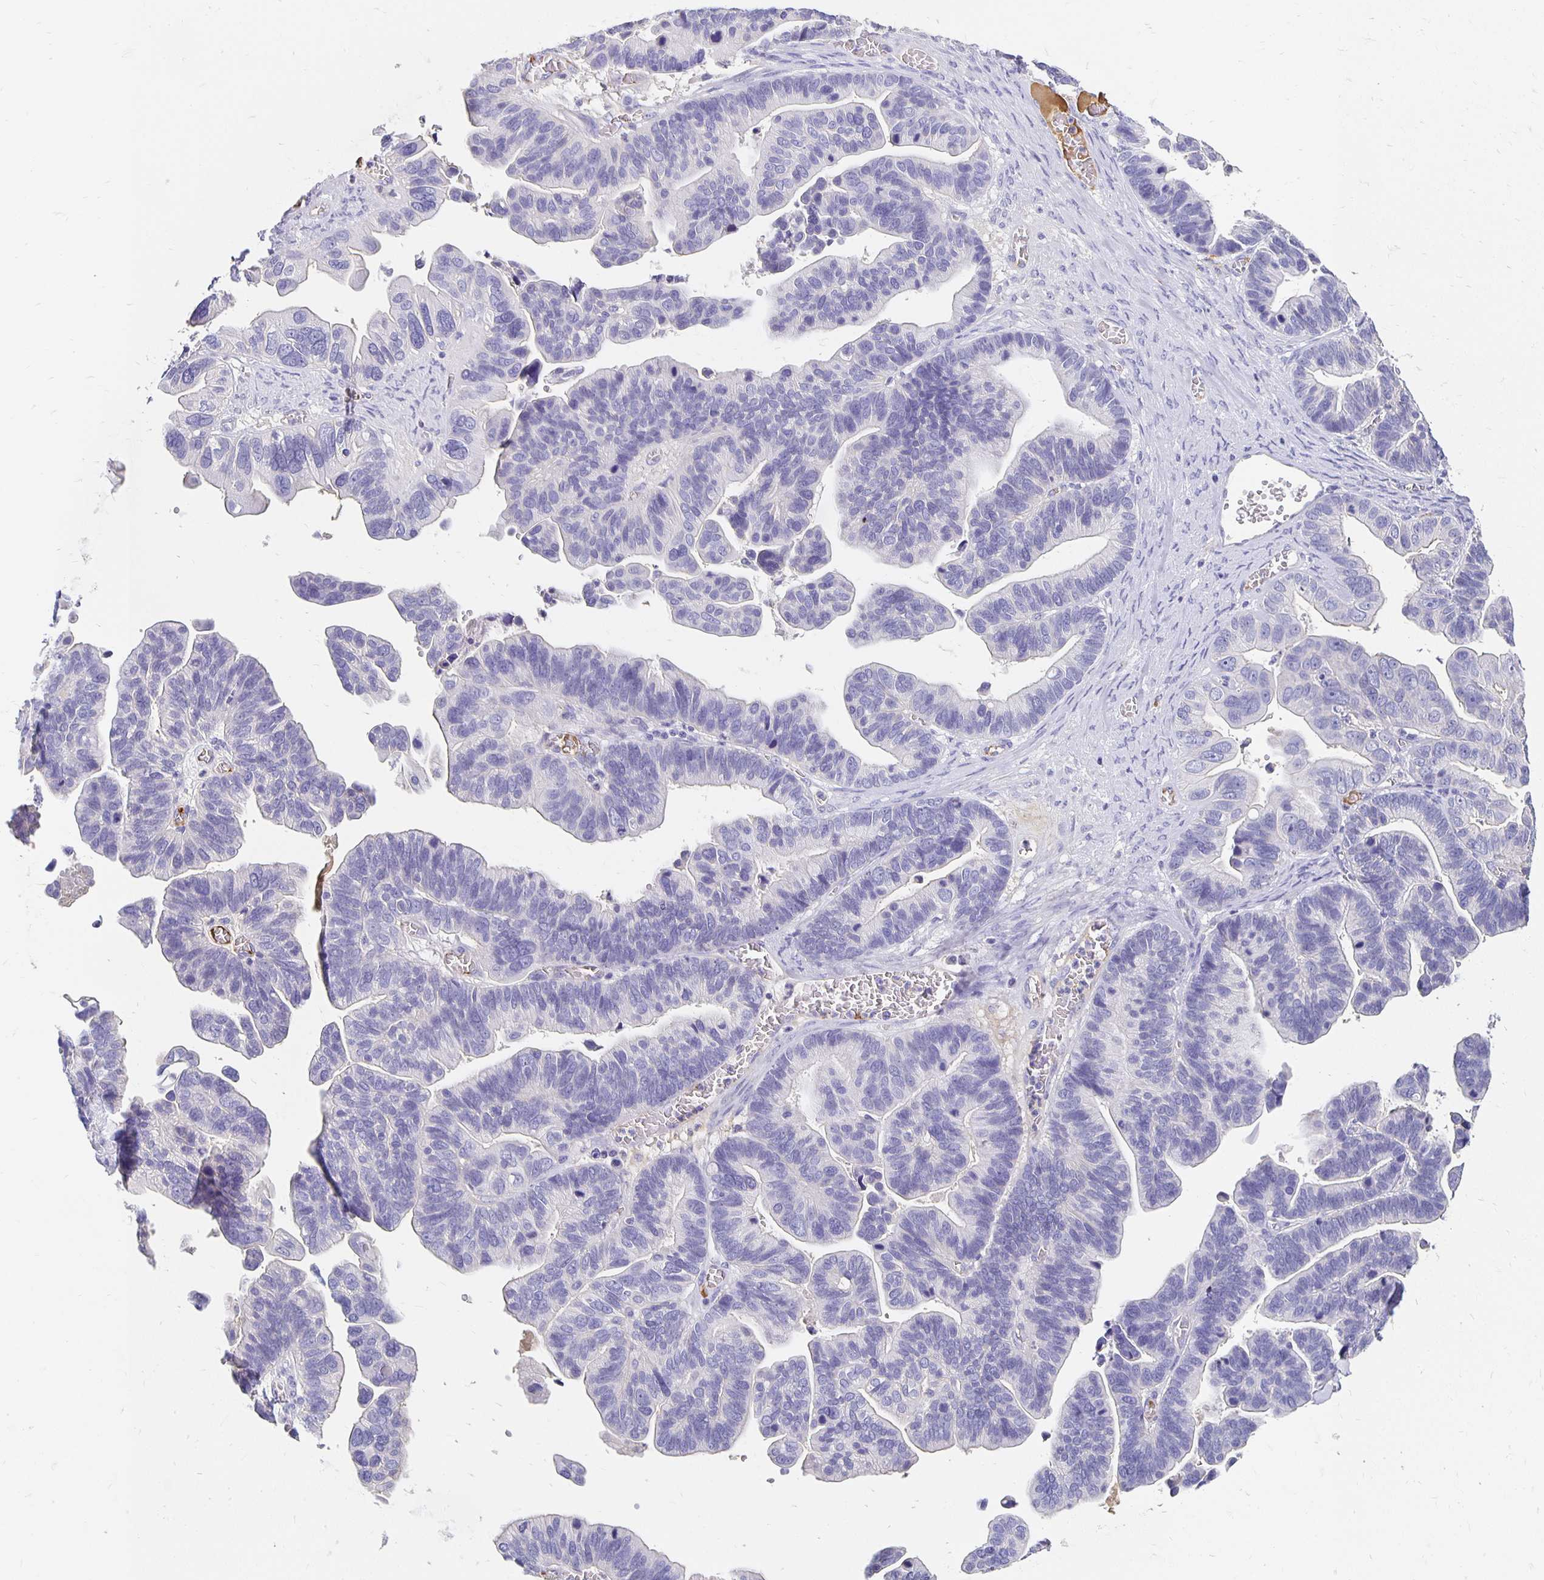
{"staining": {"intensity": "negative", "quantity": "none", "location": "none"}, "tissue": "ovarian cancer", "cell_type": "Tumor cells", "image_type": "cancer", "snomed": [{"axis": "morphology", "description": "Cystadenocarcinoma, serous, NOS"}, {"axis": "topography", "description": "Ovary"}], "caption": "The immunohistochemistry image has no significant positivity in tumor cells of ovarian cancer (serous cystadenocarcinoma) tissue.", "gene": "APOB", "patient": {"sex": "female", "age": 56}}